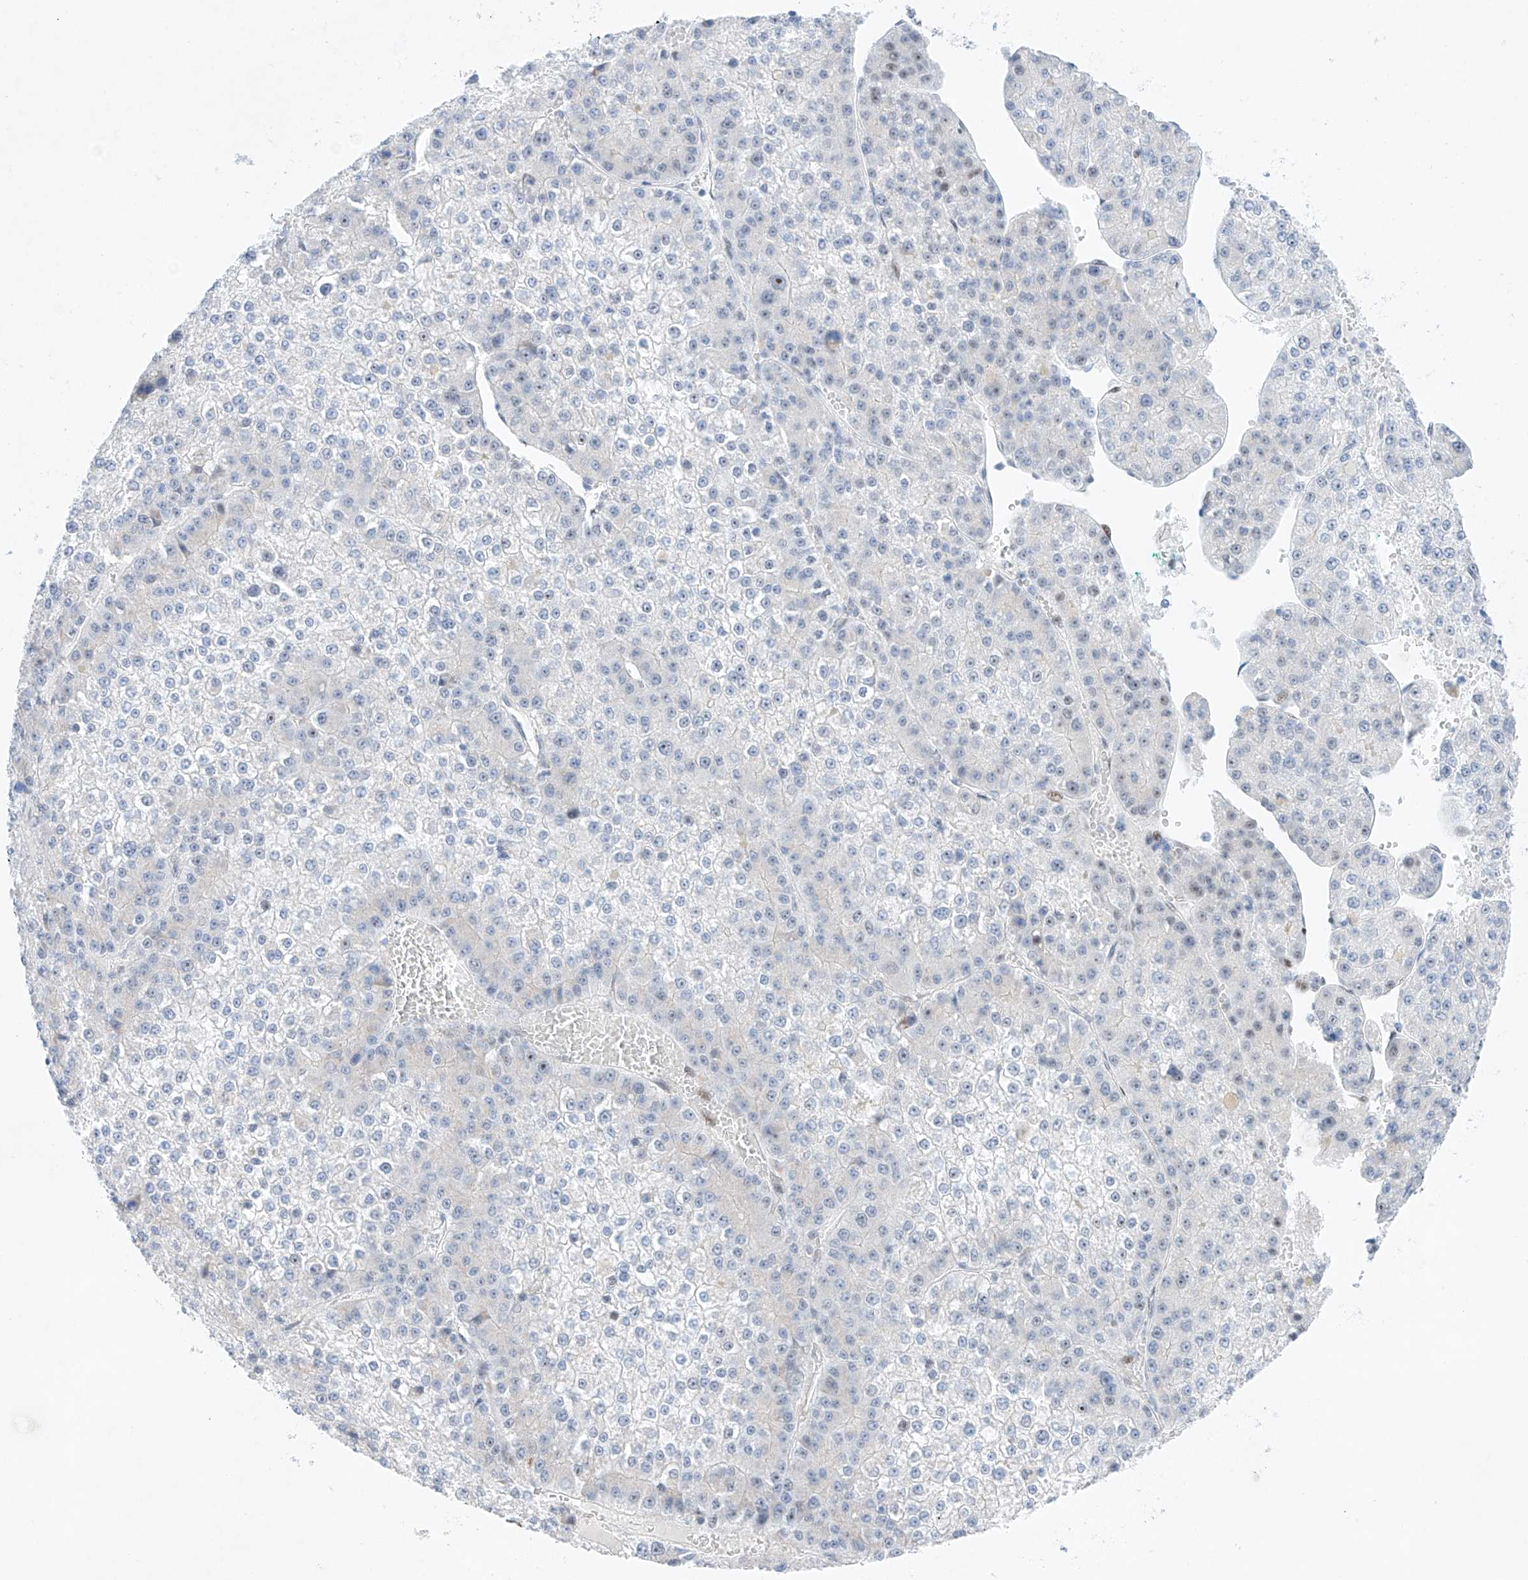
{"staining": {"intensity": "negative", "quantity": "none", "location": "none"}, "tissue": "liver cancer", "cell_type": "Tumor cells", "image_type": "cancer", "snomed": [{"axis": "morphology", "description": "Carcinoma, Hepatocellular, NOS"}, {"axis": "topography", "description": "Liver"}], "caption": "A histopathology image of human liver hepatocellular carcinoma is negative for staining in tumor cells. Nuclei are stained in blue.", "gene": "NT5C3B", "patient": {"sex": "female", "age": 73}}